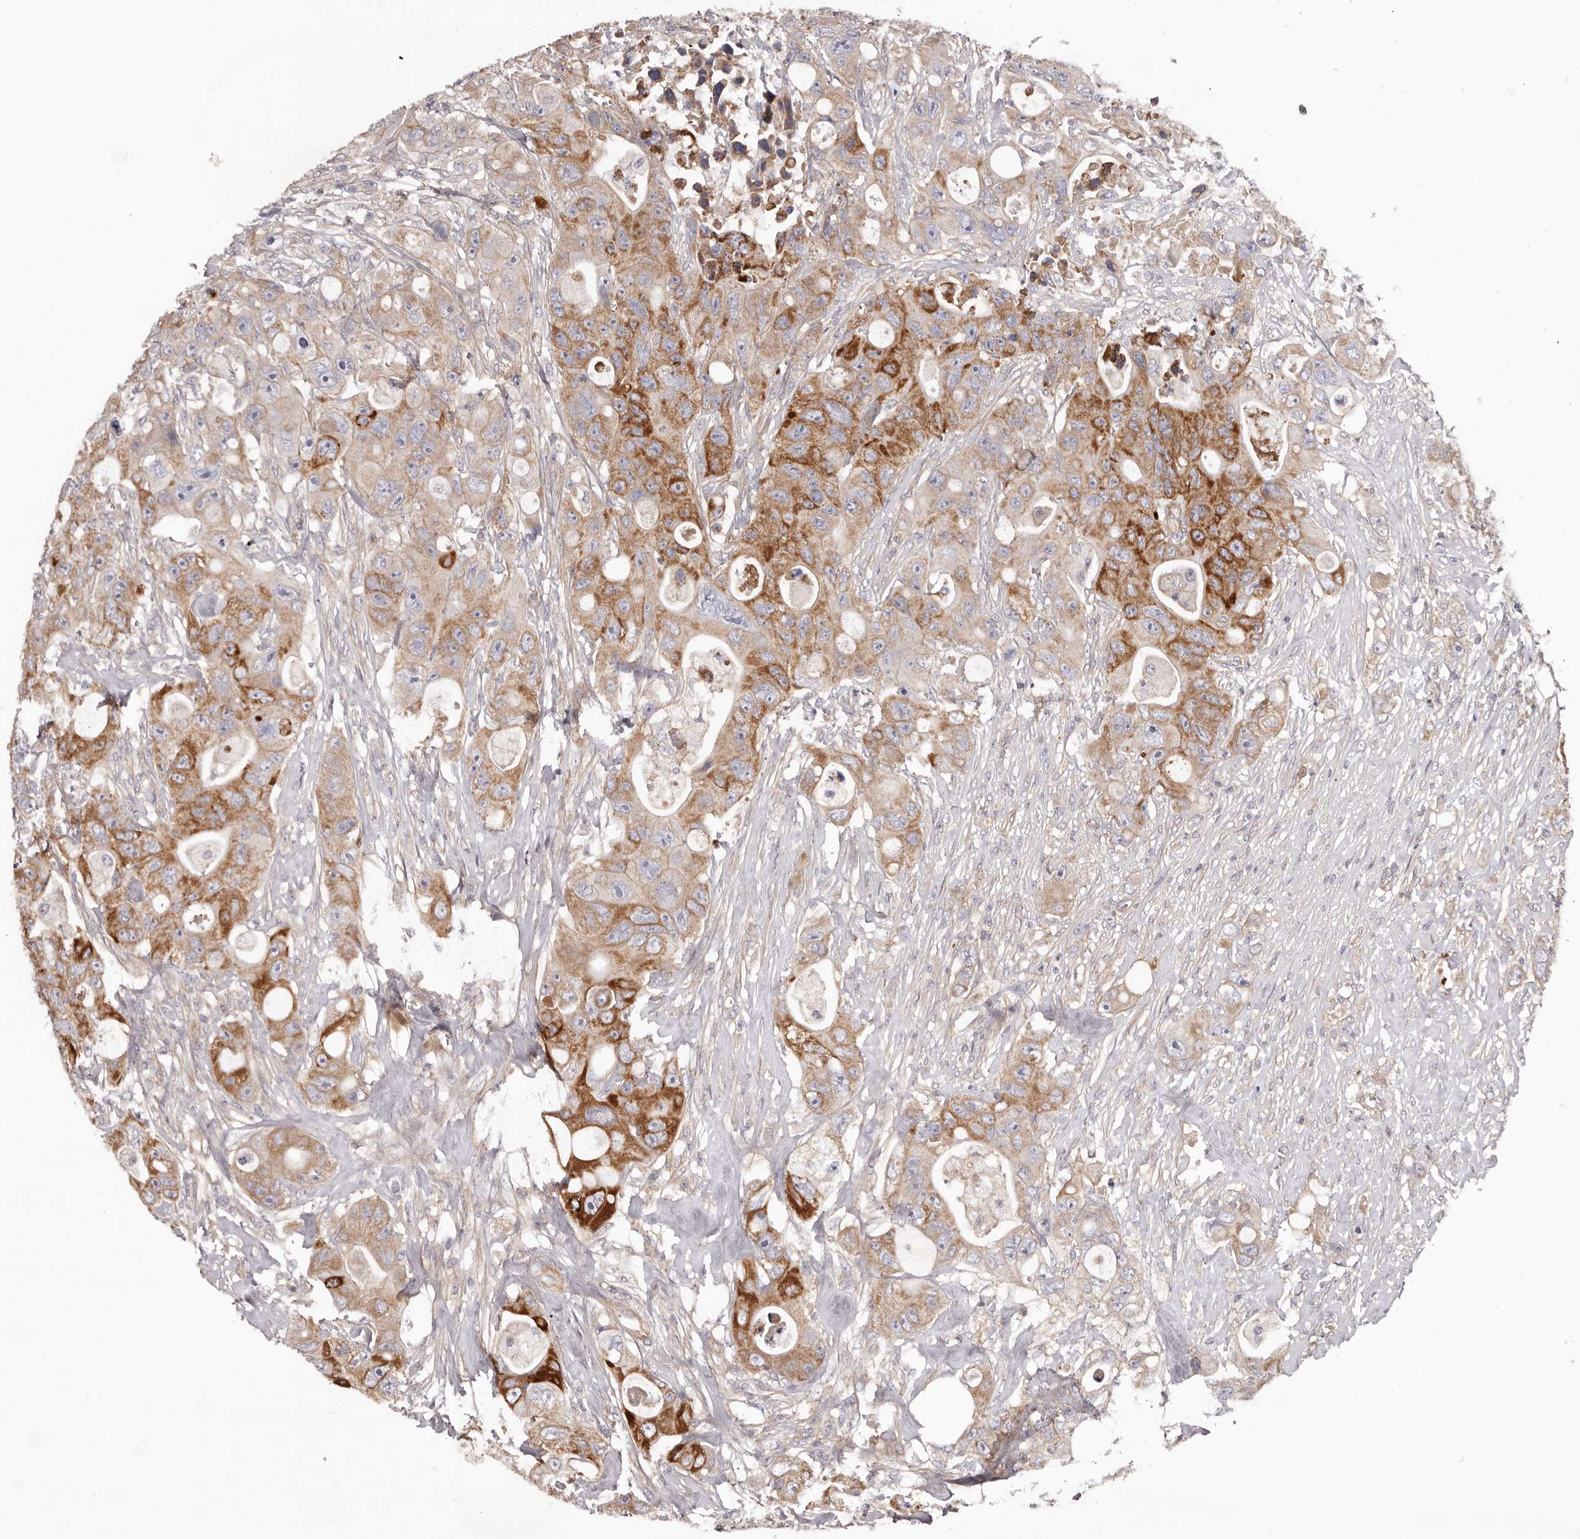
{"staining": {"intensity": "strong", "quantity": "<25%", "location": "cytoplasmic/membranous"}, "tissue": "colorectal cancer", "cell_type": "Tumor cells", "image_type": "cancer", "snomed": [{"axis": "morphology", "description": "Adenocarcinoma, NOS"}, {"axis": "topography", "description": "Colon"}], "caption": "Protein analysis of colorectal cancer tissue exhibits strong cytoplasmic/membranous staining in about <25% of tumor cells. Ihc stains the protein in brown and the nuclei are stained blue.", "gene": "DMRT2", "patient": {"sex": "female", "age": 46}}